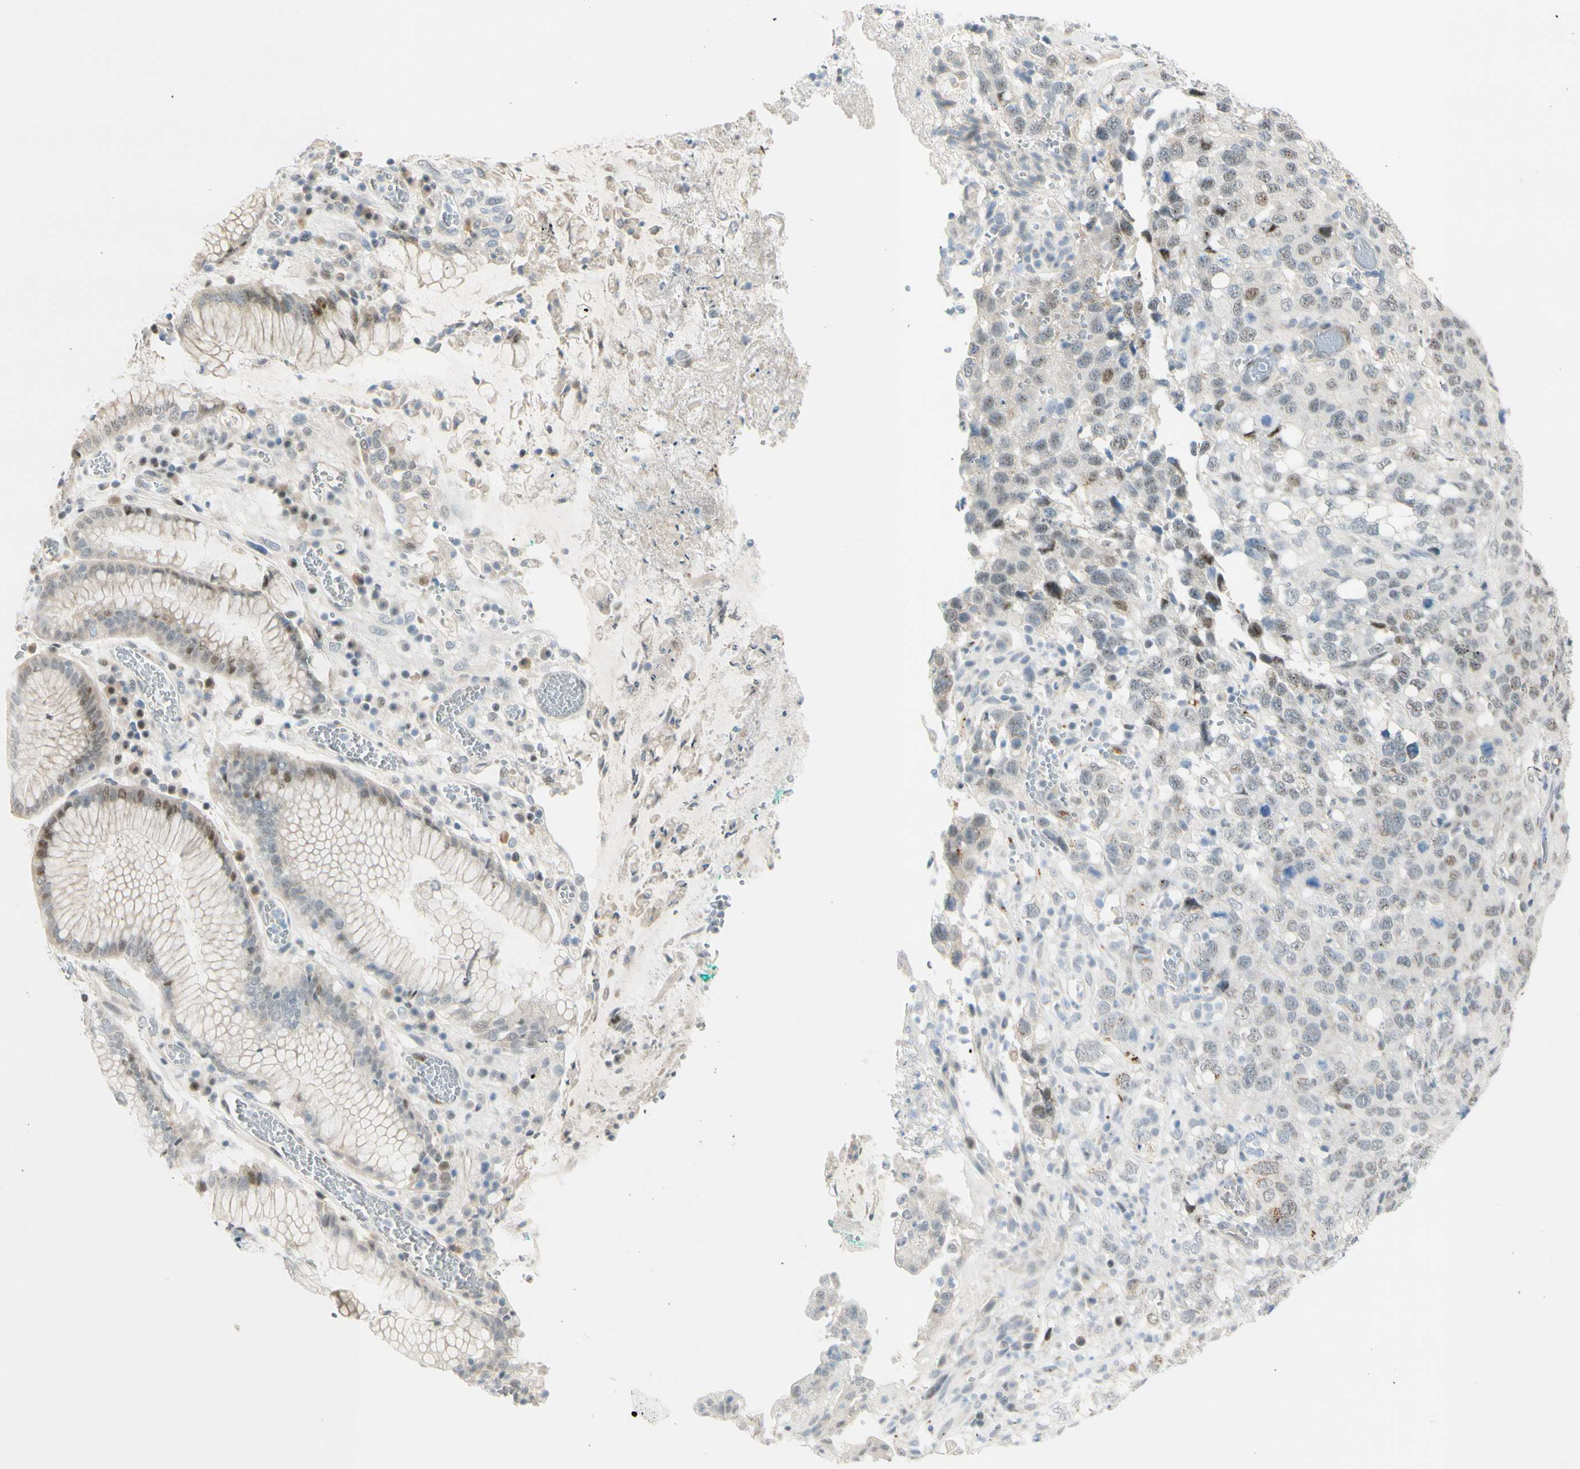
{"staining": {"intensity": "weak", "quantity": "<25%", "location": "nuclear"}, "tissue": "stomach cancer", "cell_type": "Tumor cells", "image_type": "cancer", "snomed": [{"axis": "morphology", "description": "Normal tissue, NOS"}, {"axis": "morphology", "description": "Adenocarcinoma, NOS"}, {"axis": "topography", "description": "Stomach"}], "caption": "Tumor cells are negative for protein expression in human stomach cancer (adenocarcinoma).", "gene": "B4GALNT1", "patient": {"sex": "male", "age": 48}}